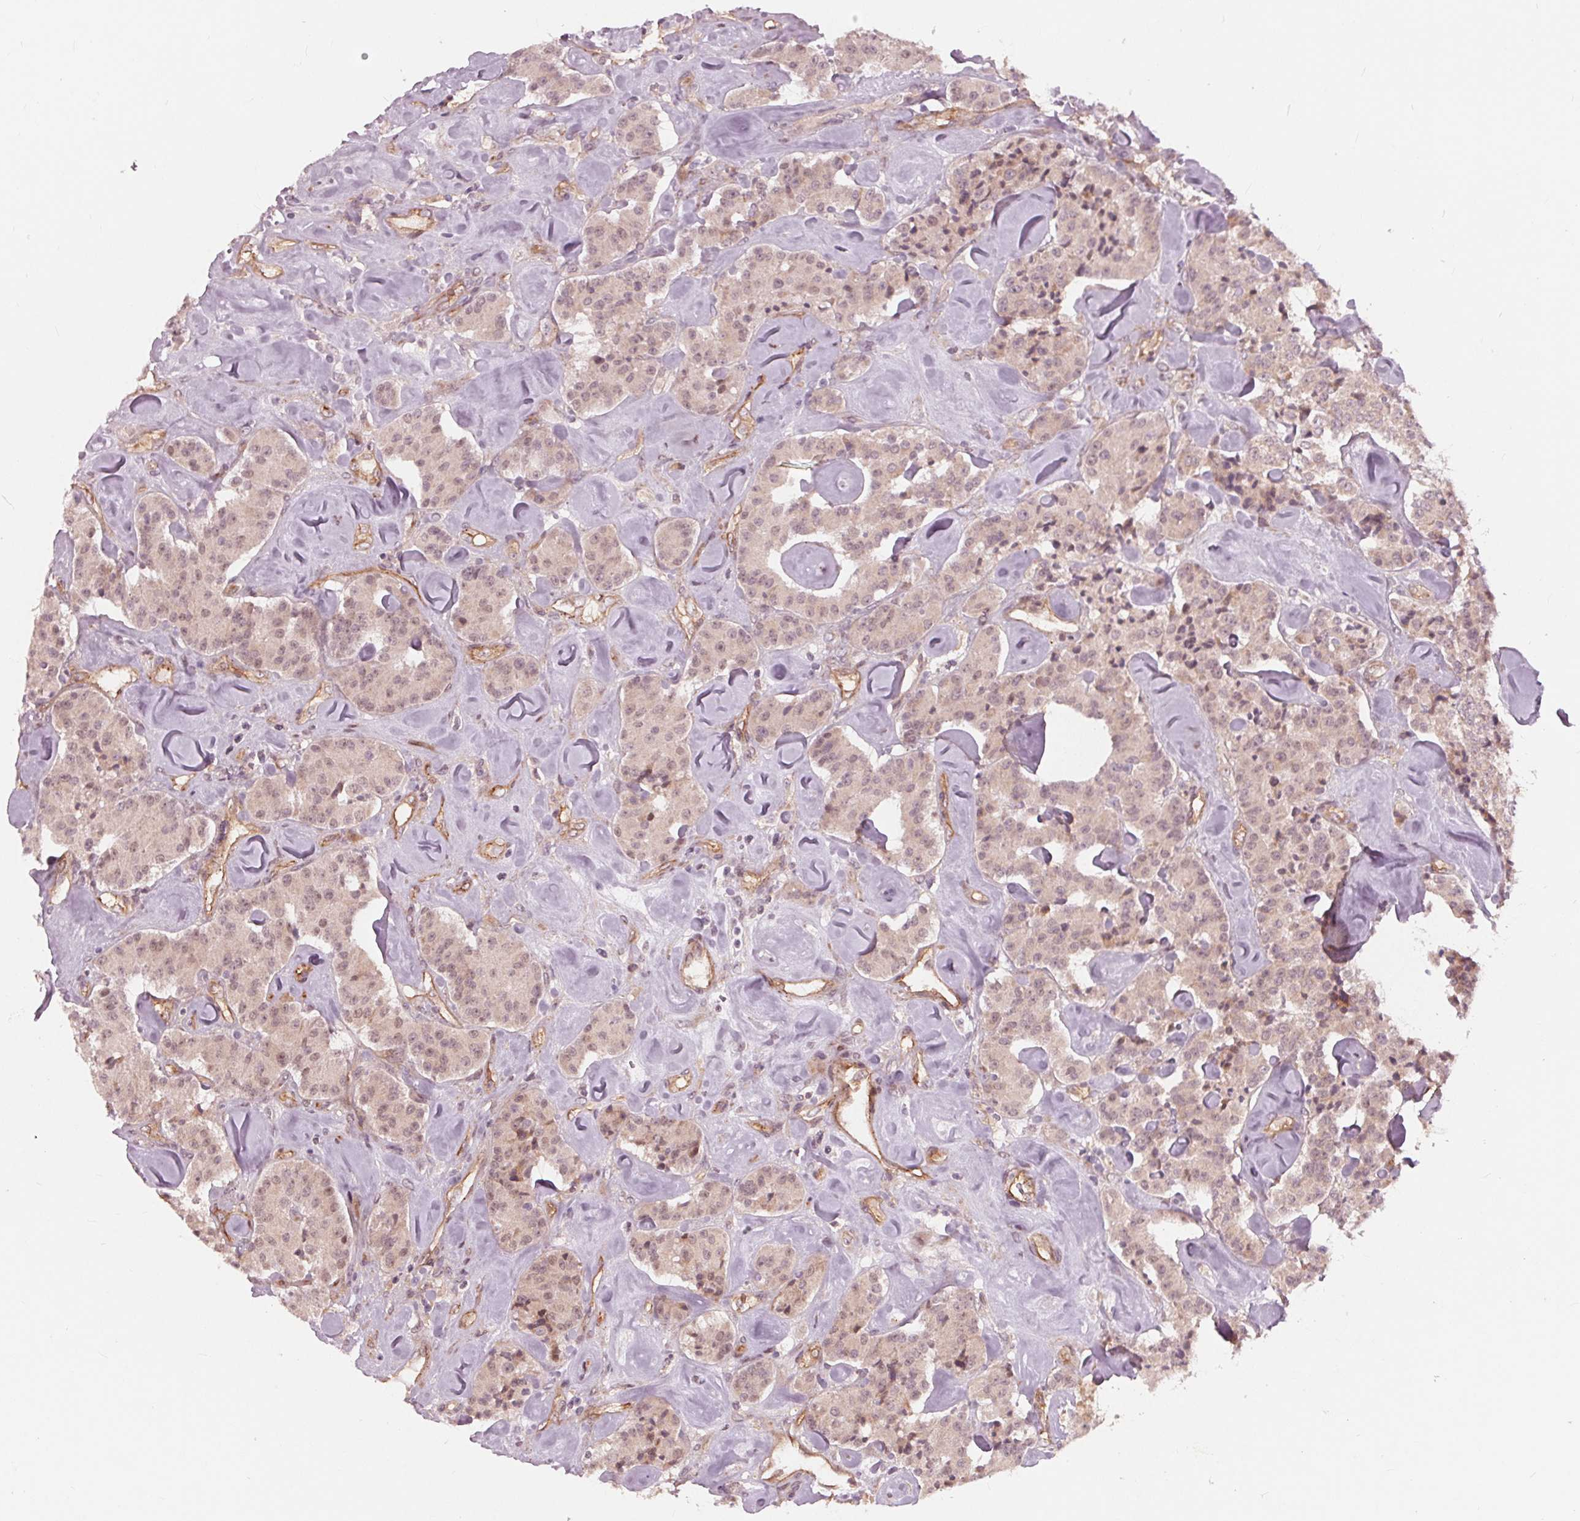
{"staining": {"intensity": "weak", "quantity": "25%-75%", "location": "nuclear"}, "tissue": "carcinoid", "cell_type": "Tumor cells", "image_type": "cancer", "snomed": [{"axis": "morphology", "description": "Carcinoid, malignant, NOS"}, {"axis": "topography", "description": "Pancreas"}], "caption": "Malignant carcinoid stained for a protein (brown) reveals weak nuclear positive positivity in about 25%-75% of tumor cells.", "gene": "TXNIP", "patient": {"sex": "male", "age": 41}}